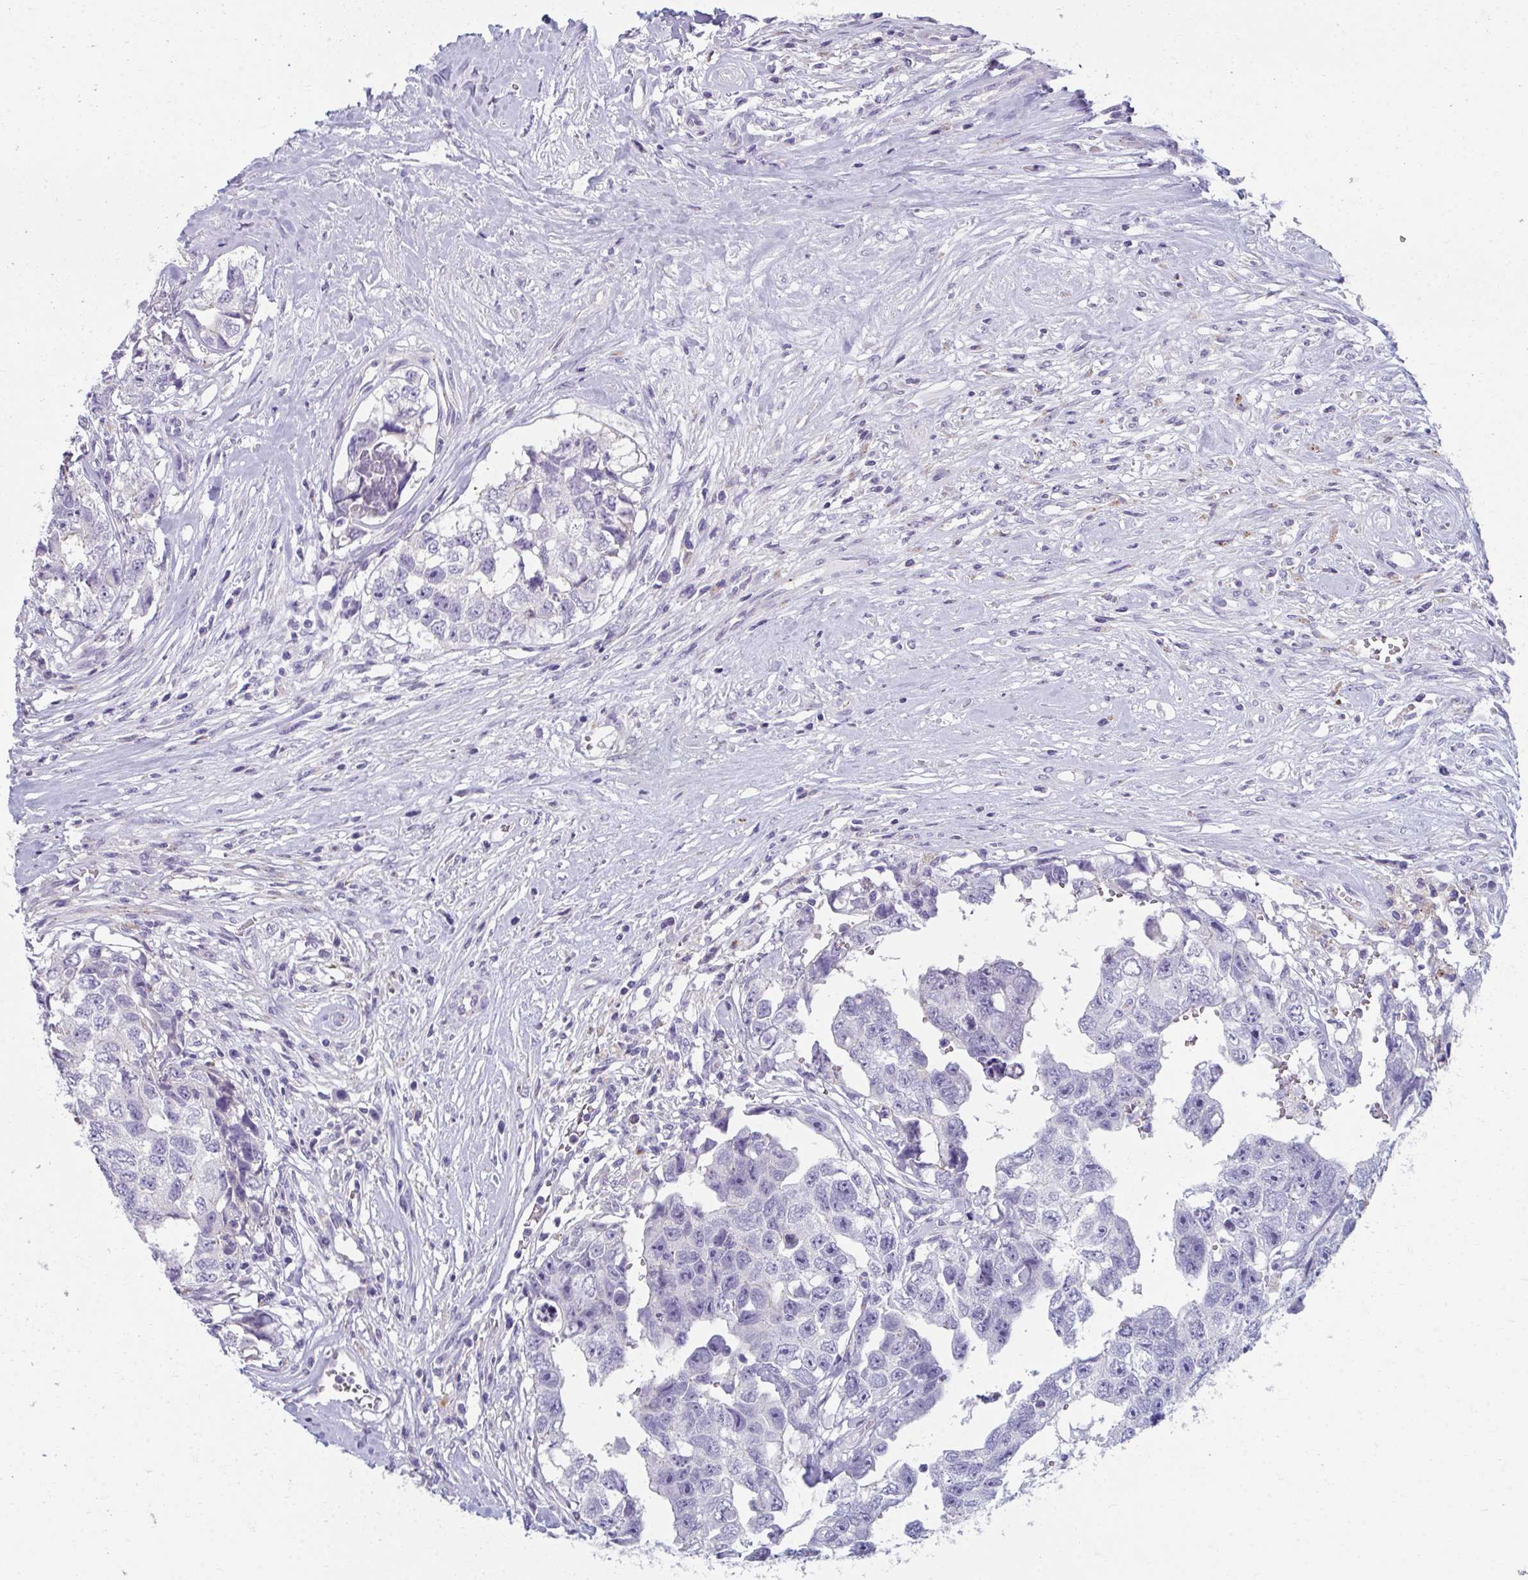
{"staining": {"intensity": "negative", "quantity": "none", "location": "none"}, "tissue": "testis cancer", "cell_type": "Tumor cells", "image_type": "cancer", "snomed": [{"axis": "morphology", "description": "Carcinoma, Embryonal, NOS"}, {"axis": "topography", "description": "Testis"}], "caption": "Human embryonal carcinoma (testis) stained for a protein using immunohistochemistry (IHC) shows no positivity in tumor cells.", "gene": "EIF1AD", "patient": {"sex": "male", "age": 22}}